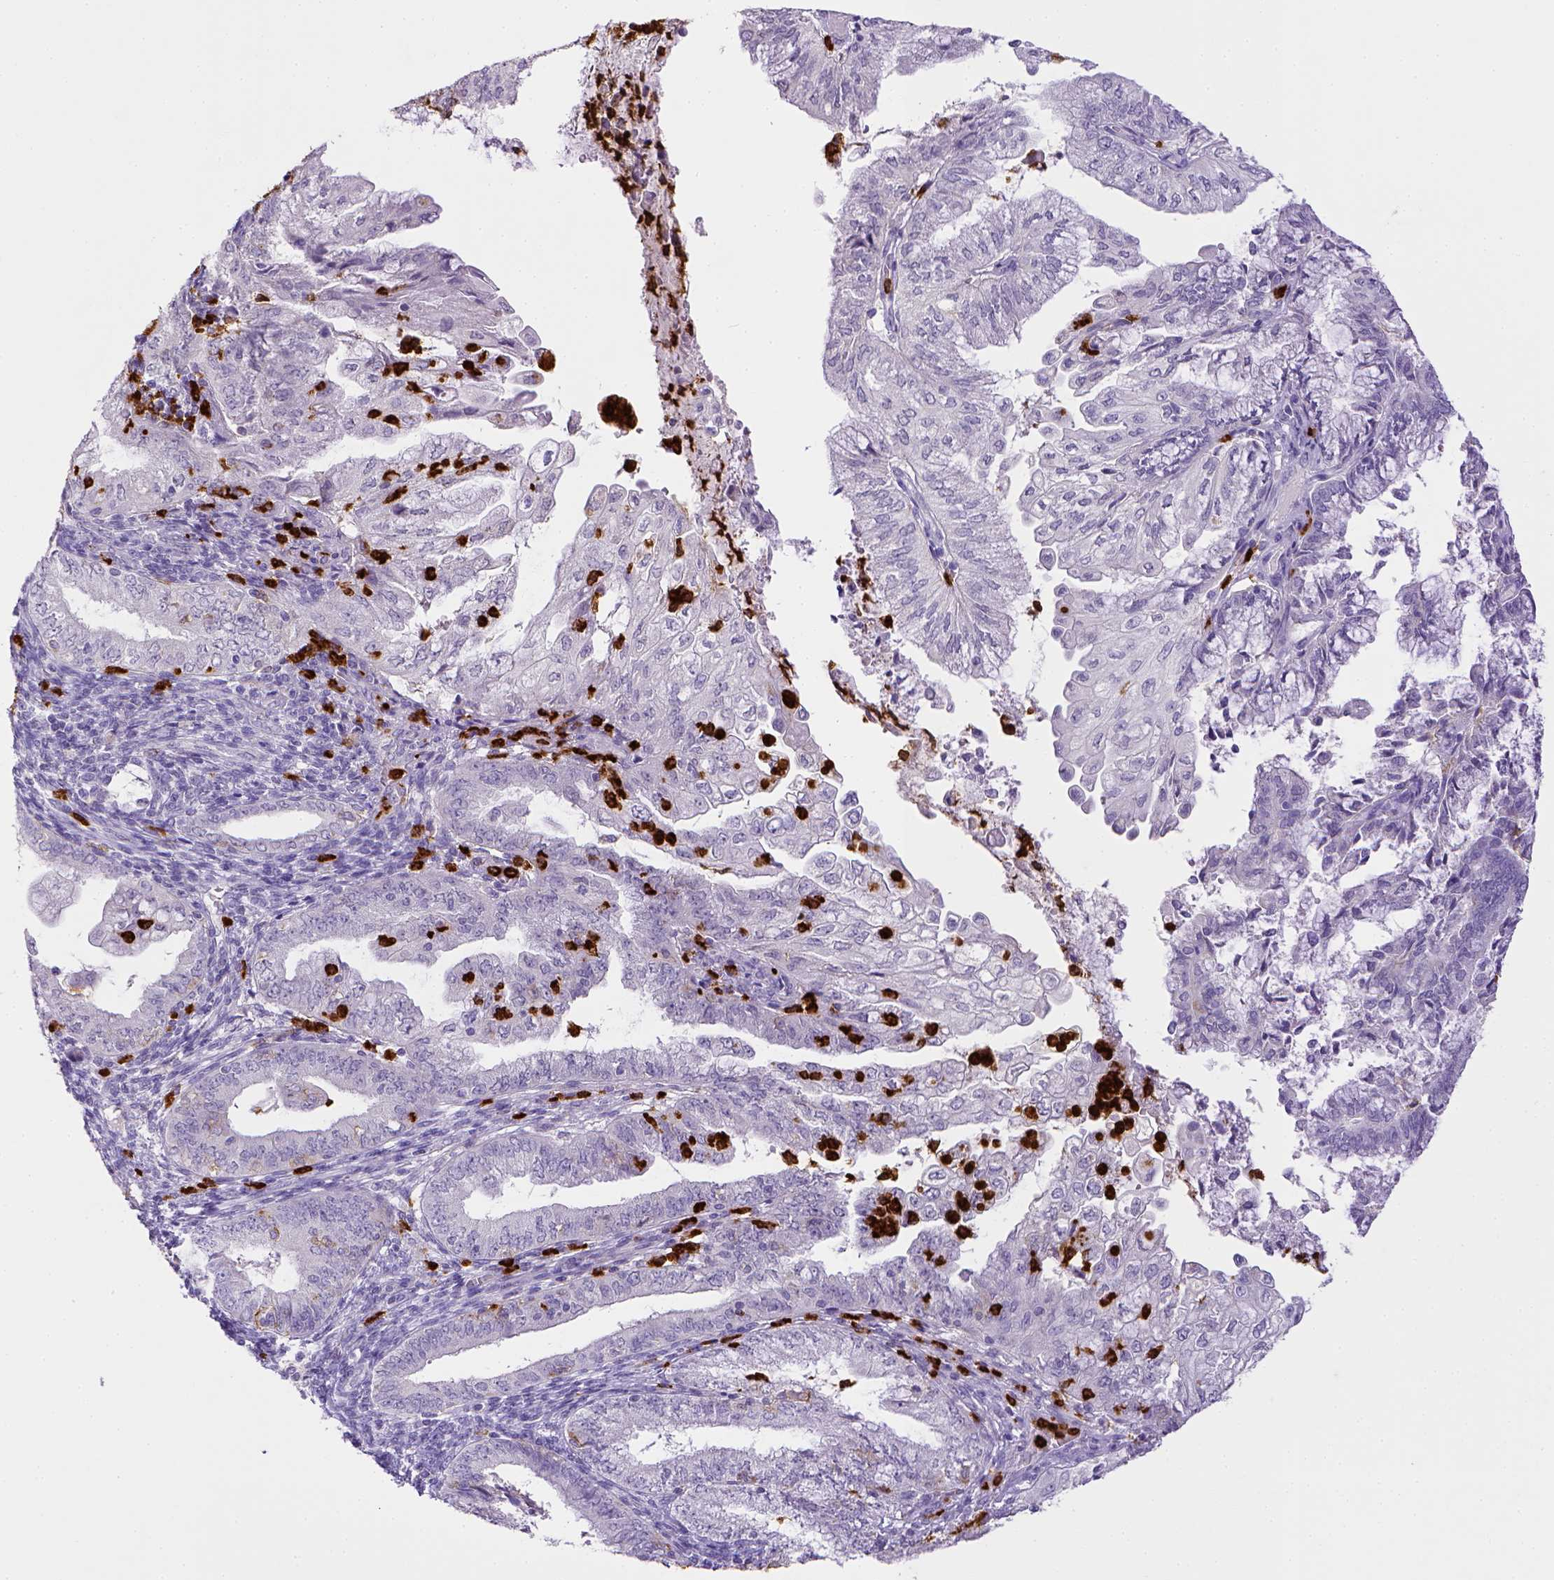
{"staining": {"intensity": "negative", "quantity": "none", "location": "none"}, "tissue": "endometrial cancer", "cell_type": "Tumor cells", "image_type": "cancer", "snomed": [{"axis": "morphology", "description": "Adenocarcinoma, NOS"}, {"axis": "topography", "description": "Endometrium"}], "caption": "Human endometrial cancer (adenocarcinoma) stained for a protein using IHC shows no positivity in tumor cells.", "gene": "ITGAM", "patient": {"sex": "female", "age": 55}}